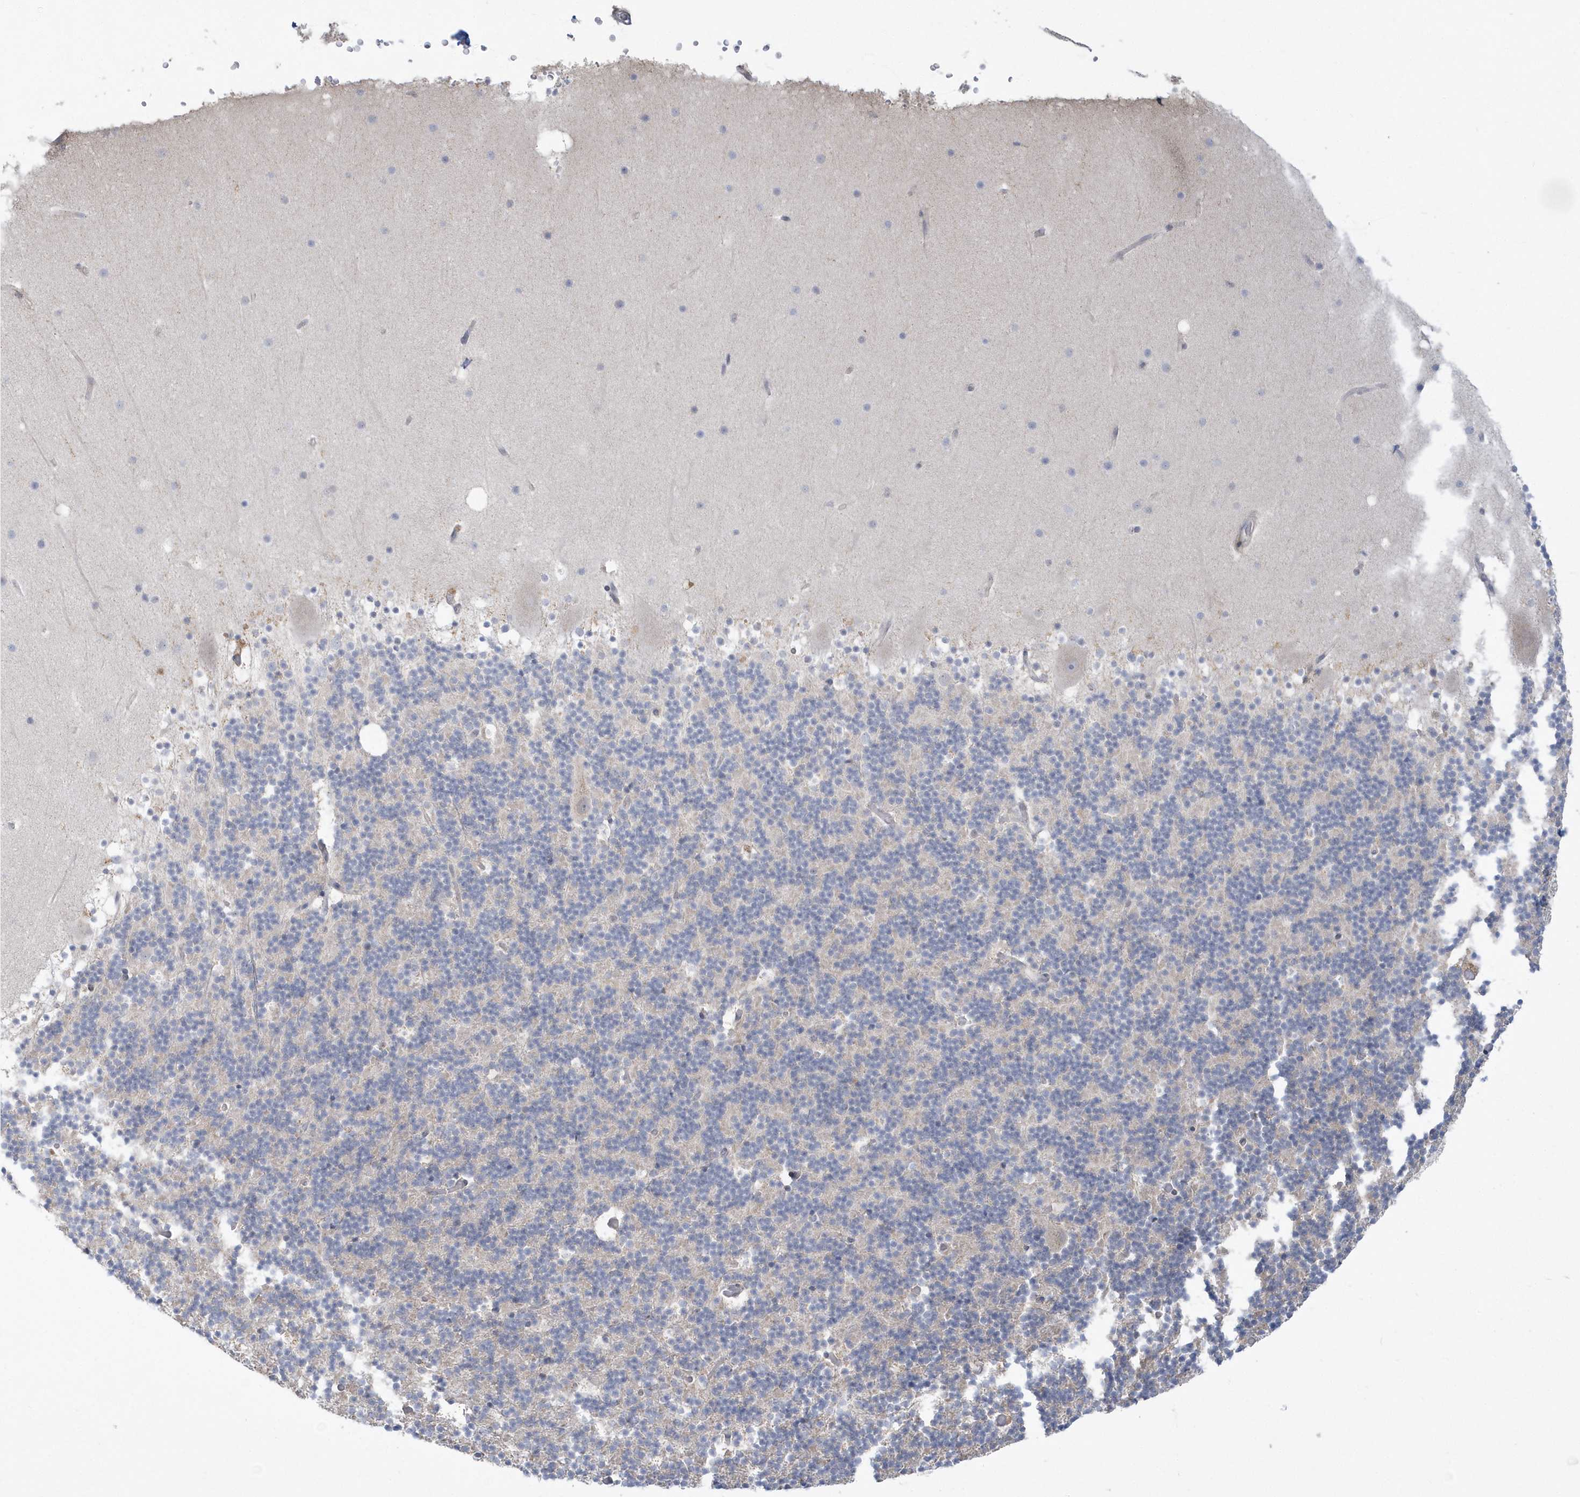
{"staining": {"intensity": "negative", "quantity": "none", "location": "none"}, "tissue": "cerebellum", "cell_type": "Cells in granular layer", "image_type": "normal", "snomed": [{"axis": "morphology", "description": "Normal tissue, NOS"}, {"axis": "topography", "description": "Cerebellum"}], "caption": "Normal cerebellum was stained to show a protein in brown. There is no significant expression in cells in granular layer. (Stains: DAB immunohistochemistry (IHC) with hematoxylin counter stain, Microscopy: brightfield microscopy at high magnification).", "gene": "PCBD1", "patient": {"sex": "male", "age": 57}}